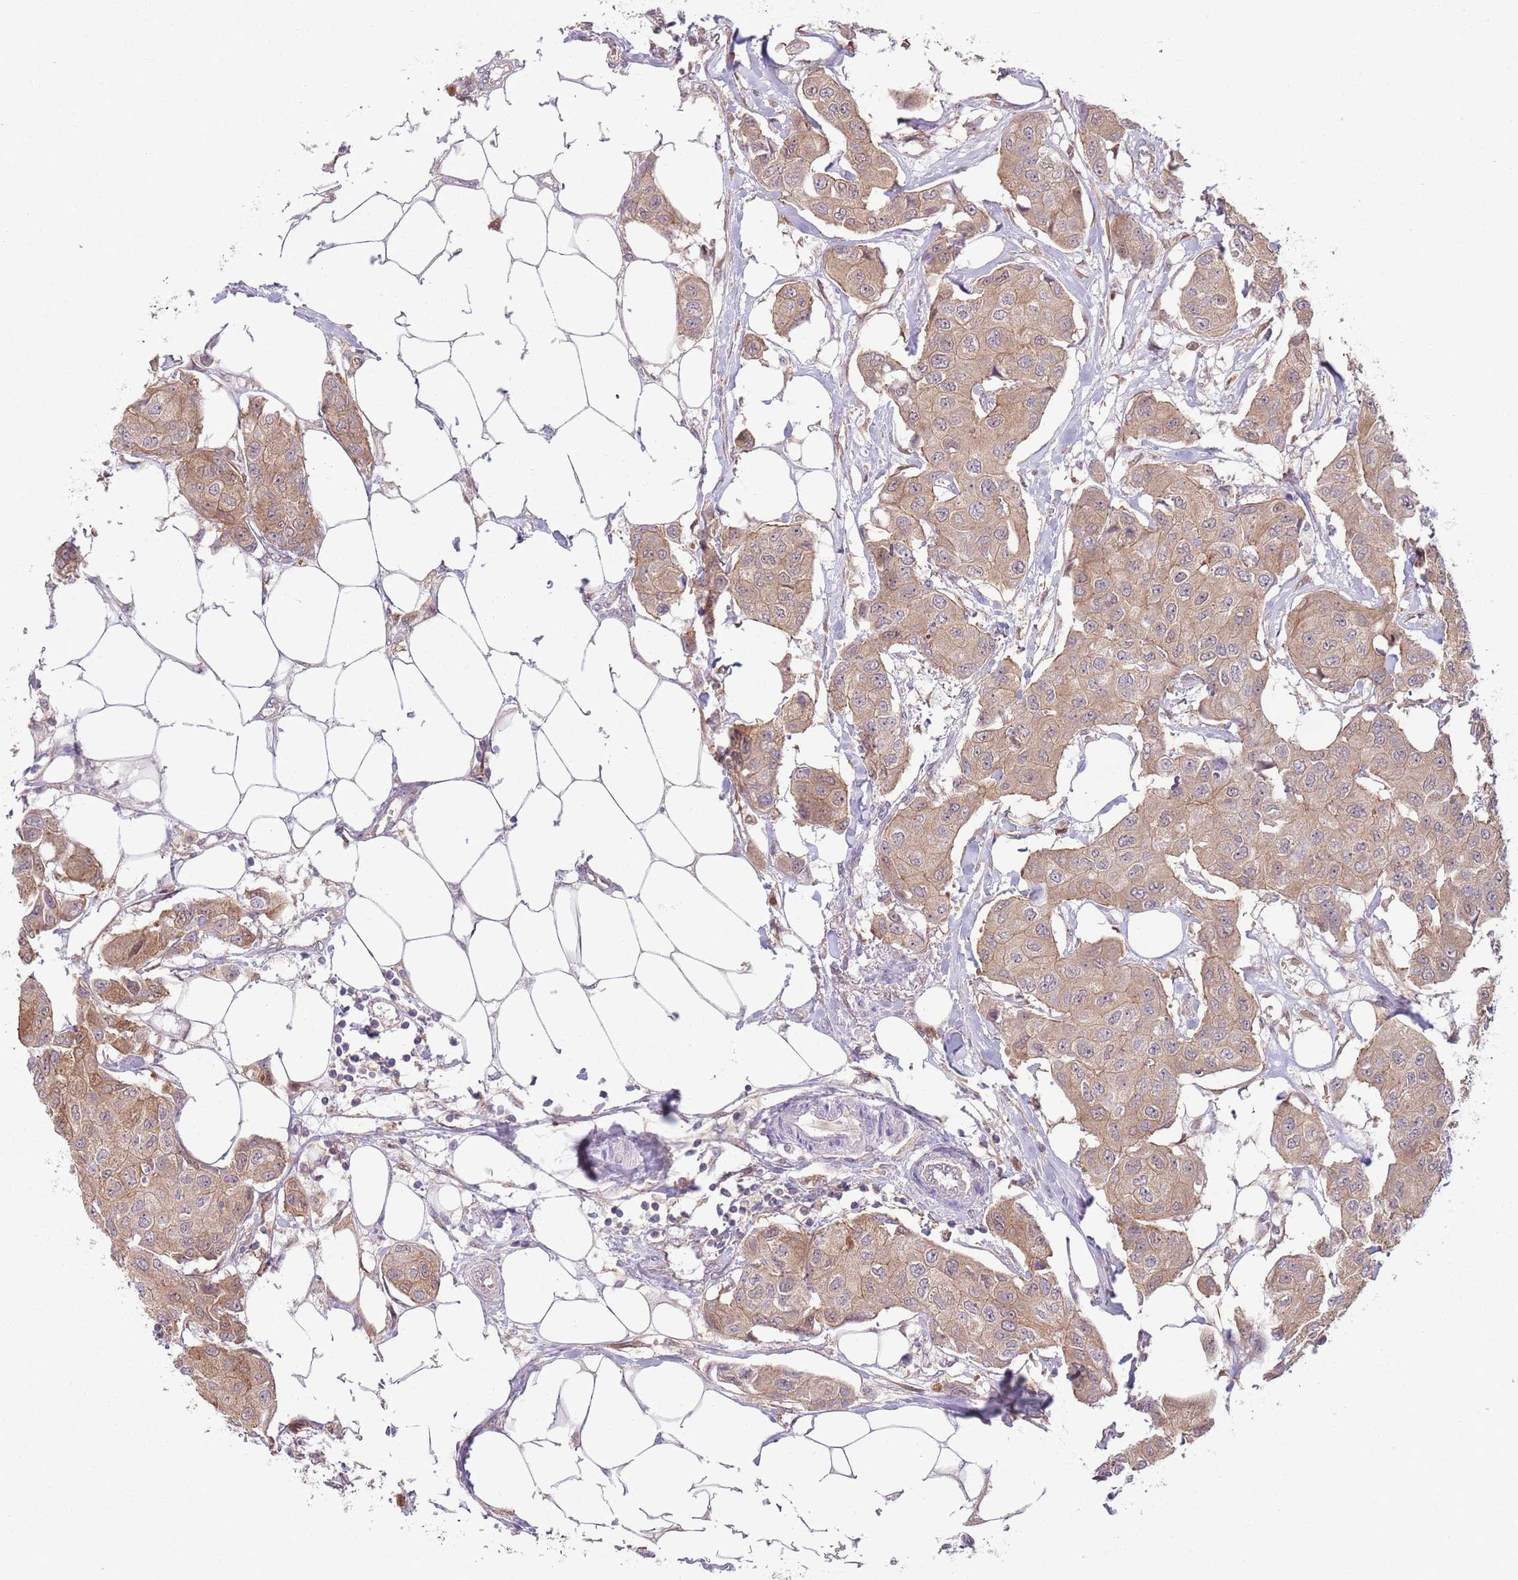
{"staining": {"intensity": "weak", "quantity": ">75%", "location": "cytoplasmic/membranous"}, "tissue": "breast cancer", "cell_type": "Tumor cells", "image_type": "cancer", "snomed": [{"axis": "morphology", "description": "Duct carcinoma"}, {"axis": "topography", "description": "Breast"}, {"axis": "topography", "description": "Lymph node"}], "caption": "A micrograph showing weak cytoplasmic/membranous positivity in about >75% of tumor cells in breast infiltrating ductal carcinoma, as visualized by brown immunohistochemical staining.", "gene": "COPE", "patient": {"sex": "female", "age": 80}}